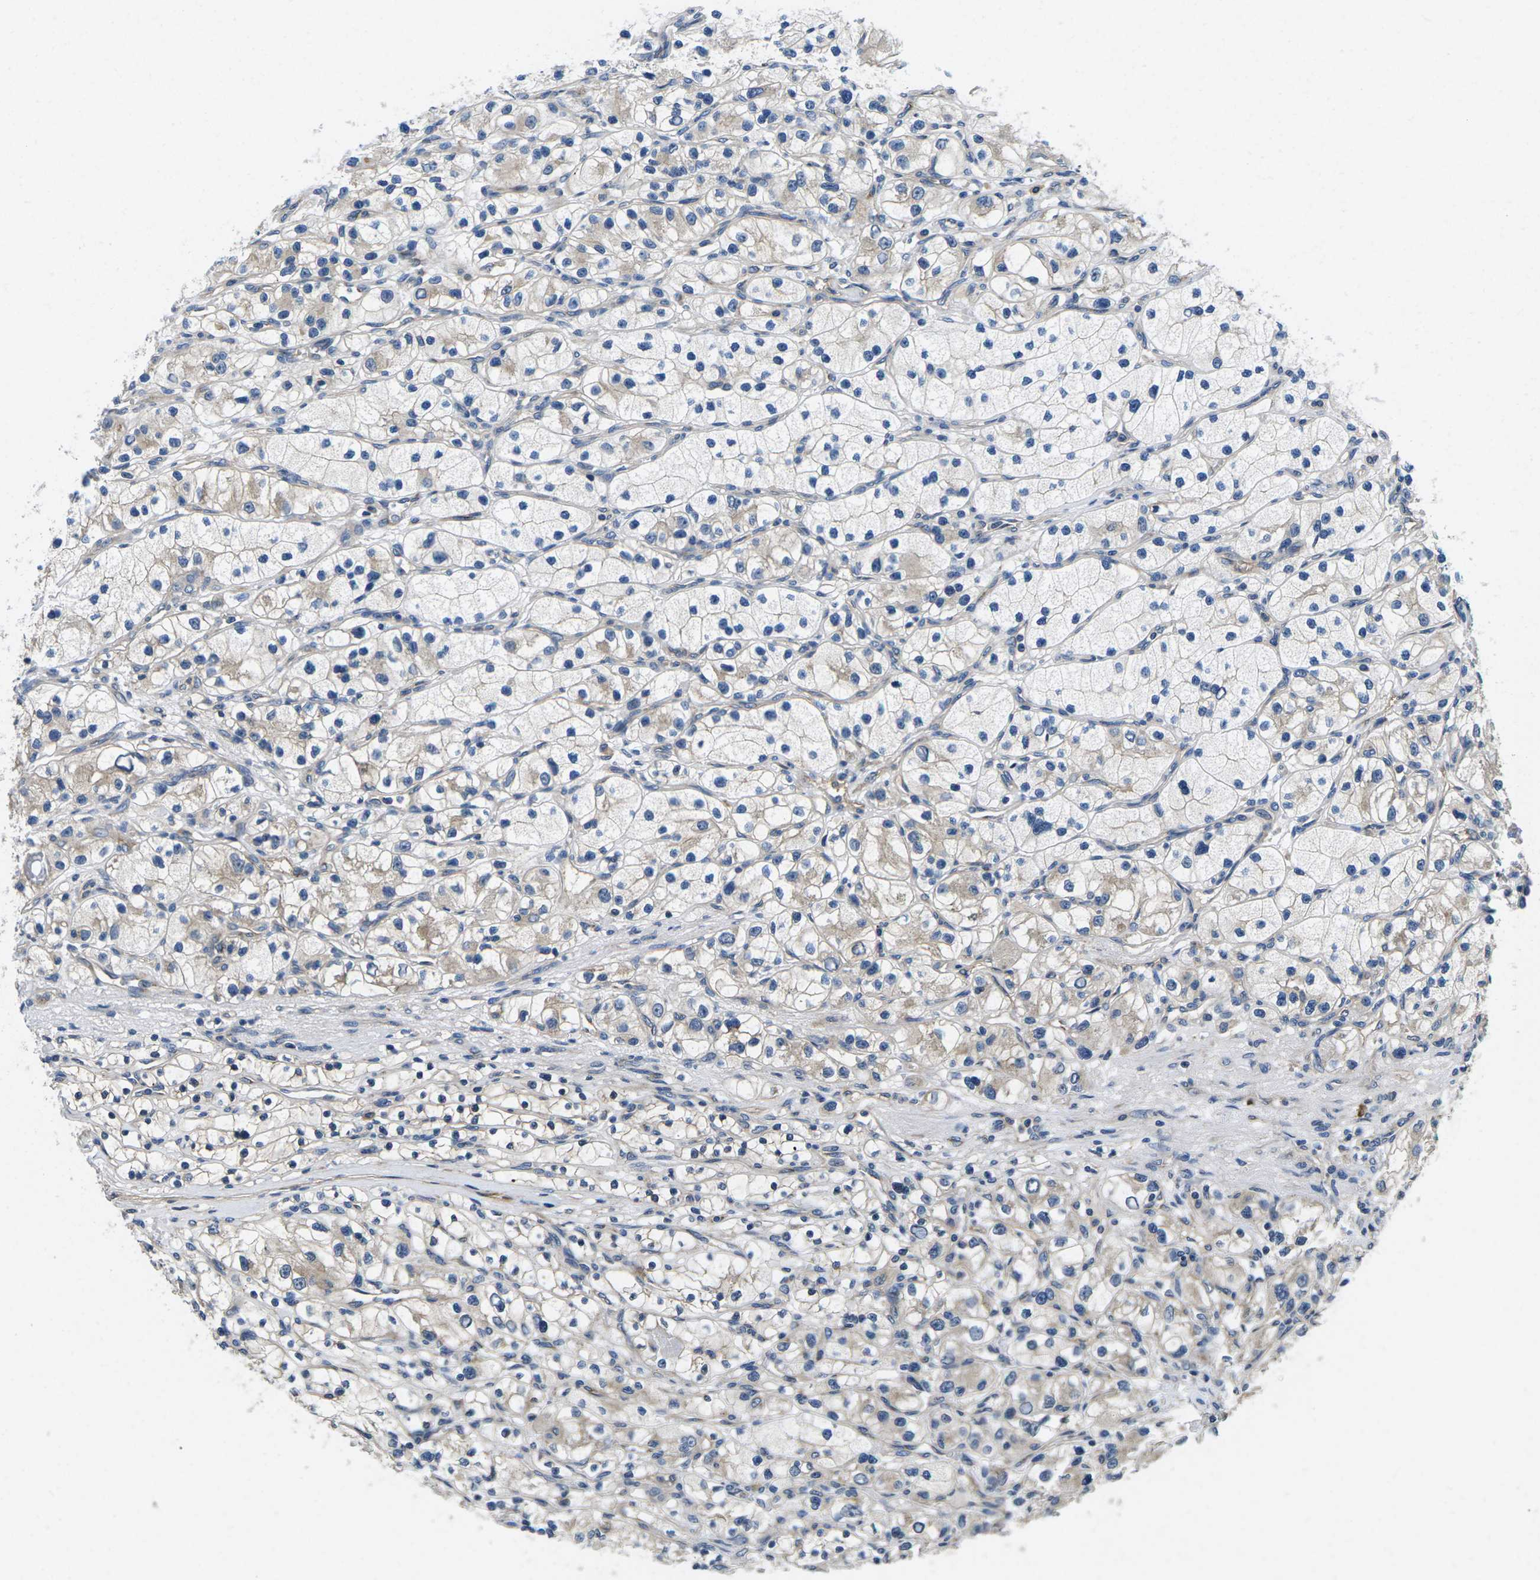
{"staining": {"intensity": "weak", "quantity": "<25%", "location": "cytoplasmic/membranous"}, "tissue": "renal cancer", "cell_type": "Tumor cells", "image_type": "cancer", "snomed": [{"axis": "morphology", "description": "Adenocarcinoma, NOS"}, {"axis": "topography", "description": "Kidney"}], "caption": "Immunohistochemistry of human renal cancer demonstrates no expression in tumor cells.", "gene": "PLCE1", "patient": {"sex": "female", "age": 57}}